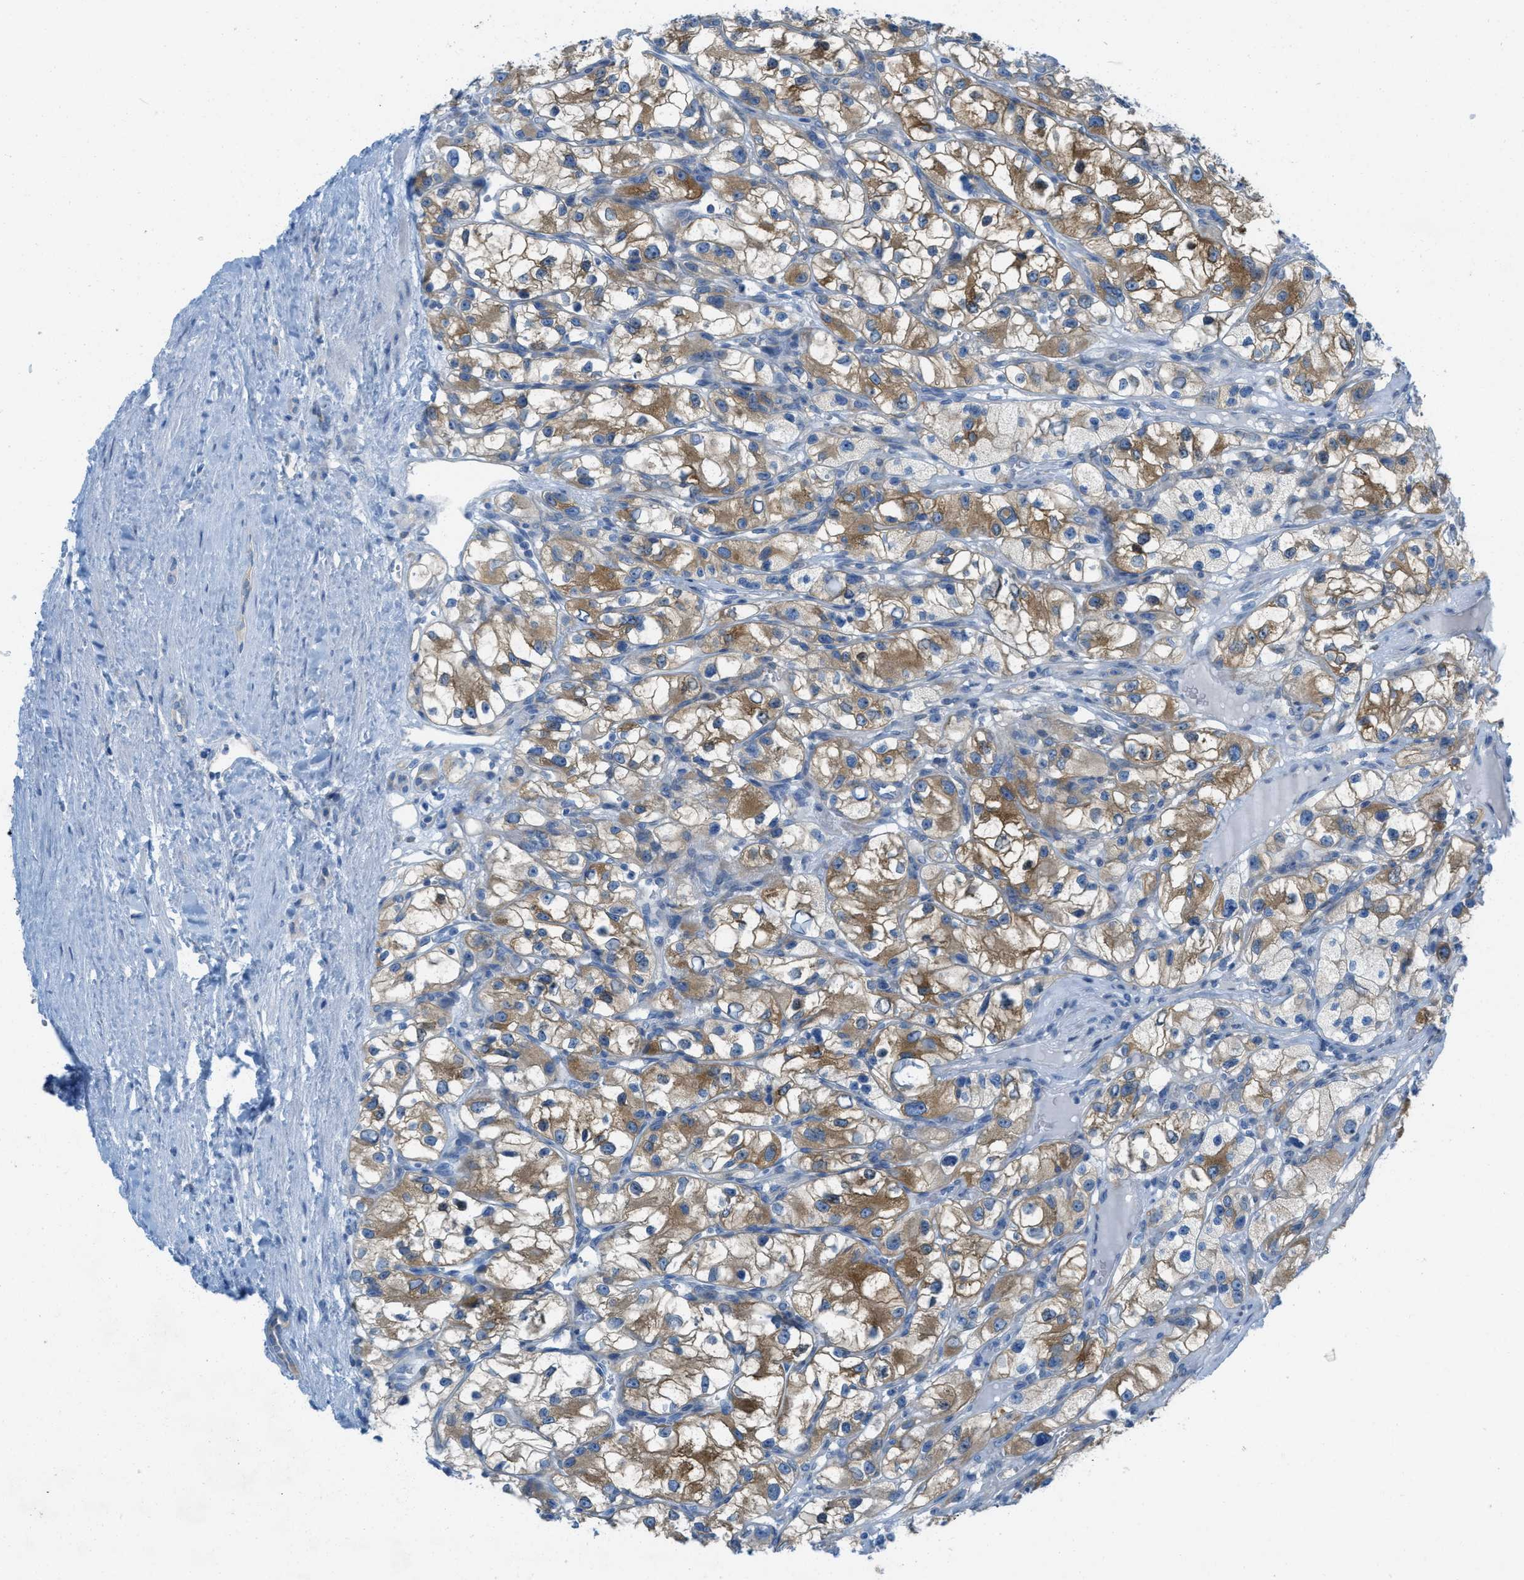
{"staining": {"intensity": "moderate", "quantity": ">75%", "location": "cytoplasmic/membranous"}, "tissue": "renal cancer", "cell_type": "Tumor cells", "image_type": "cancer", "snomed": [{"axis": "morphology", "description": "Adenocarcinoma, NOS"}, {"axis": "topography", "description": "Kidney"}], "caption": "Immunohistochemical staining of renal cancer demonstrates medium levels of moderate cytoplasmic/membranous positivity in about >75% of tumor cells.", "gene": "ASGR1", "patient": {"sex": "female", "age": 57}}